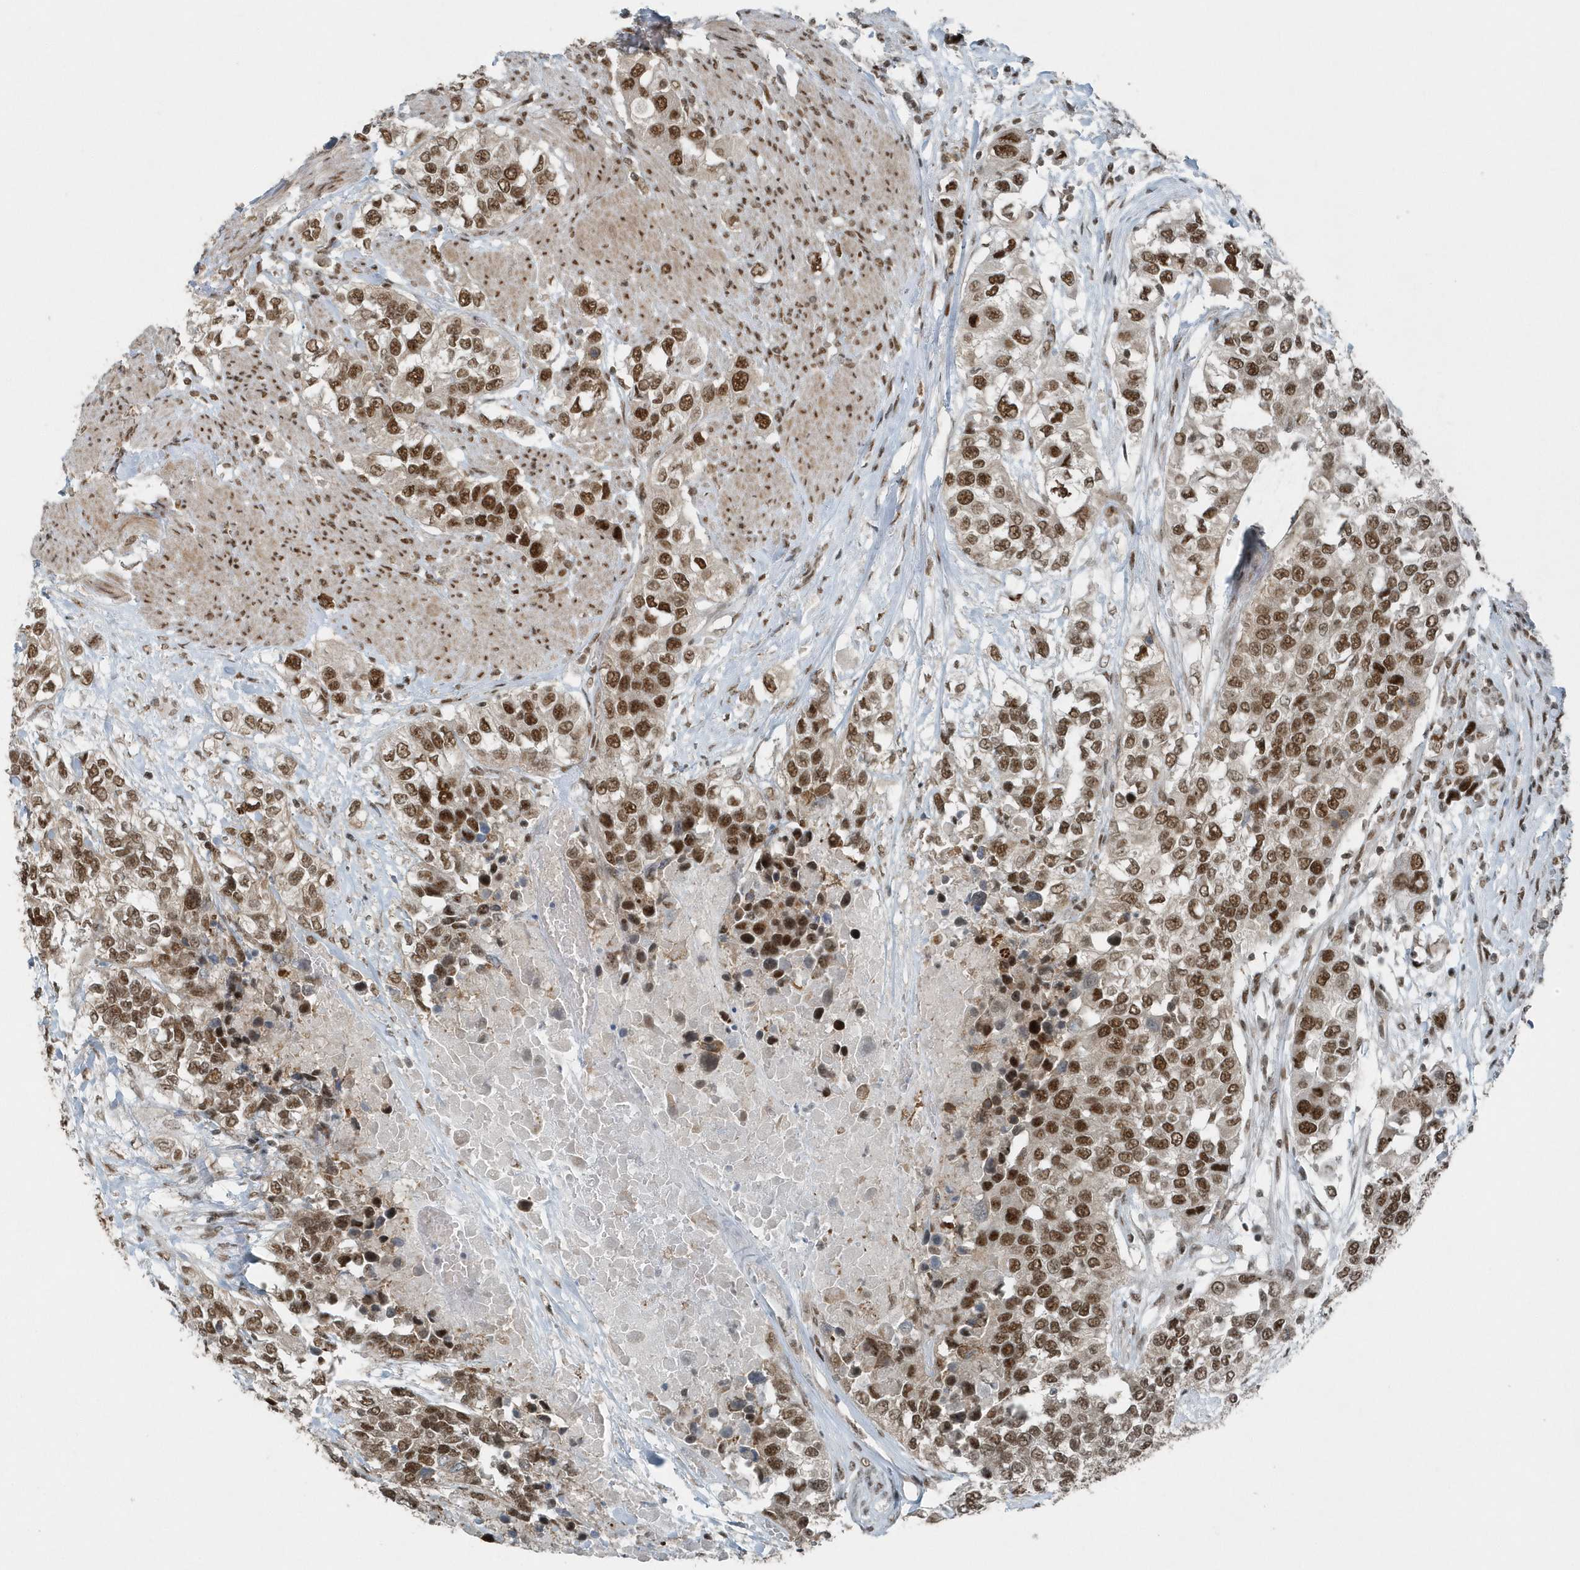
{"staining": {"intensity": "strong", "quantity": ">75%", "location": "nuclear"}, "tissue": "urothelial cancer", "cell_type": "Tumor cells", "image_type": "cancer", "snomed": [{"axis": "morphology", "description": "Urothelial carcinoma, High grade"}, {"axis": "topography", "description": "Urinary bladder"}], "caption": "Immunohistochemical staining of urothelial cancer shows strong nuclear protein expression in about >75% of tumor cells.", "gene": "YTHDC1", "patient": {"sex": "female", "age": 80}}